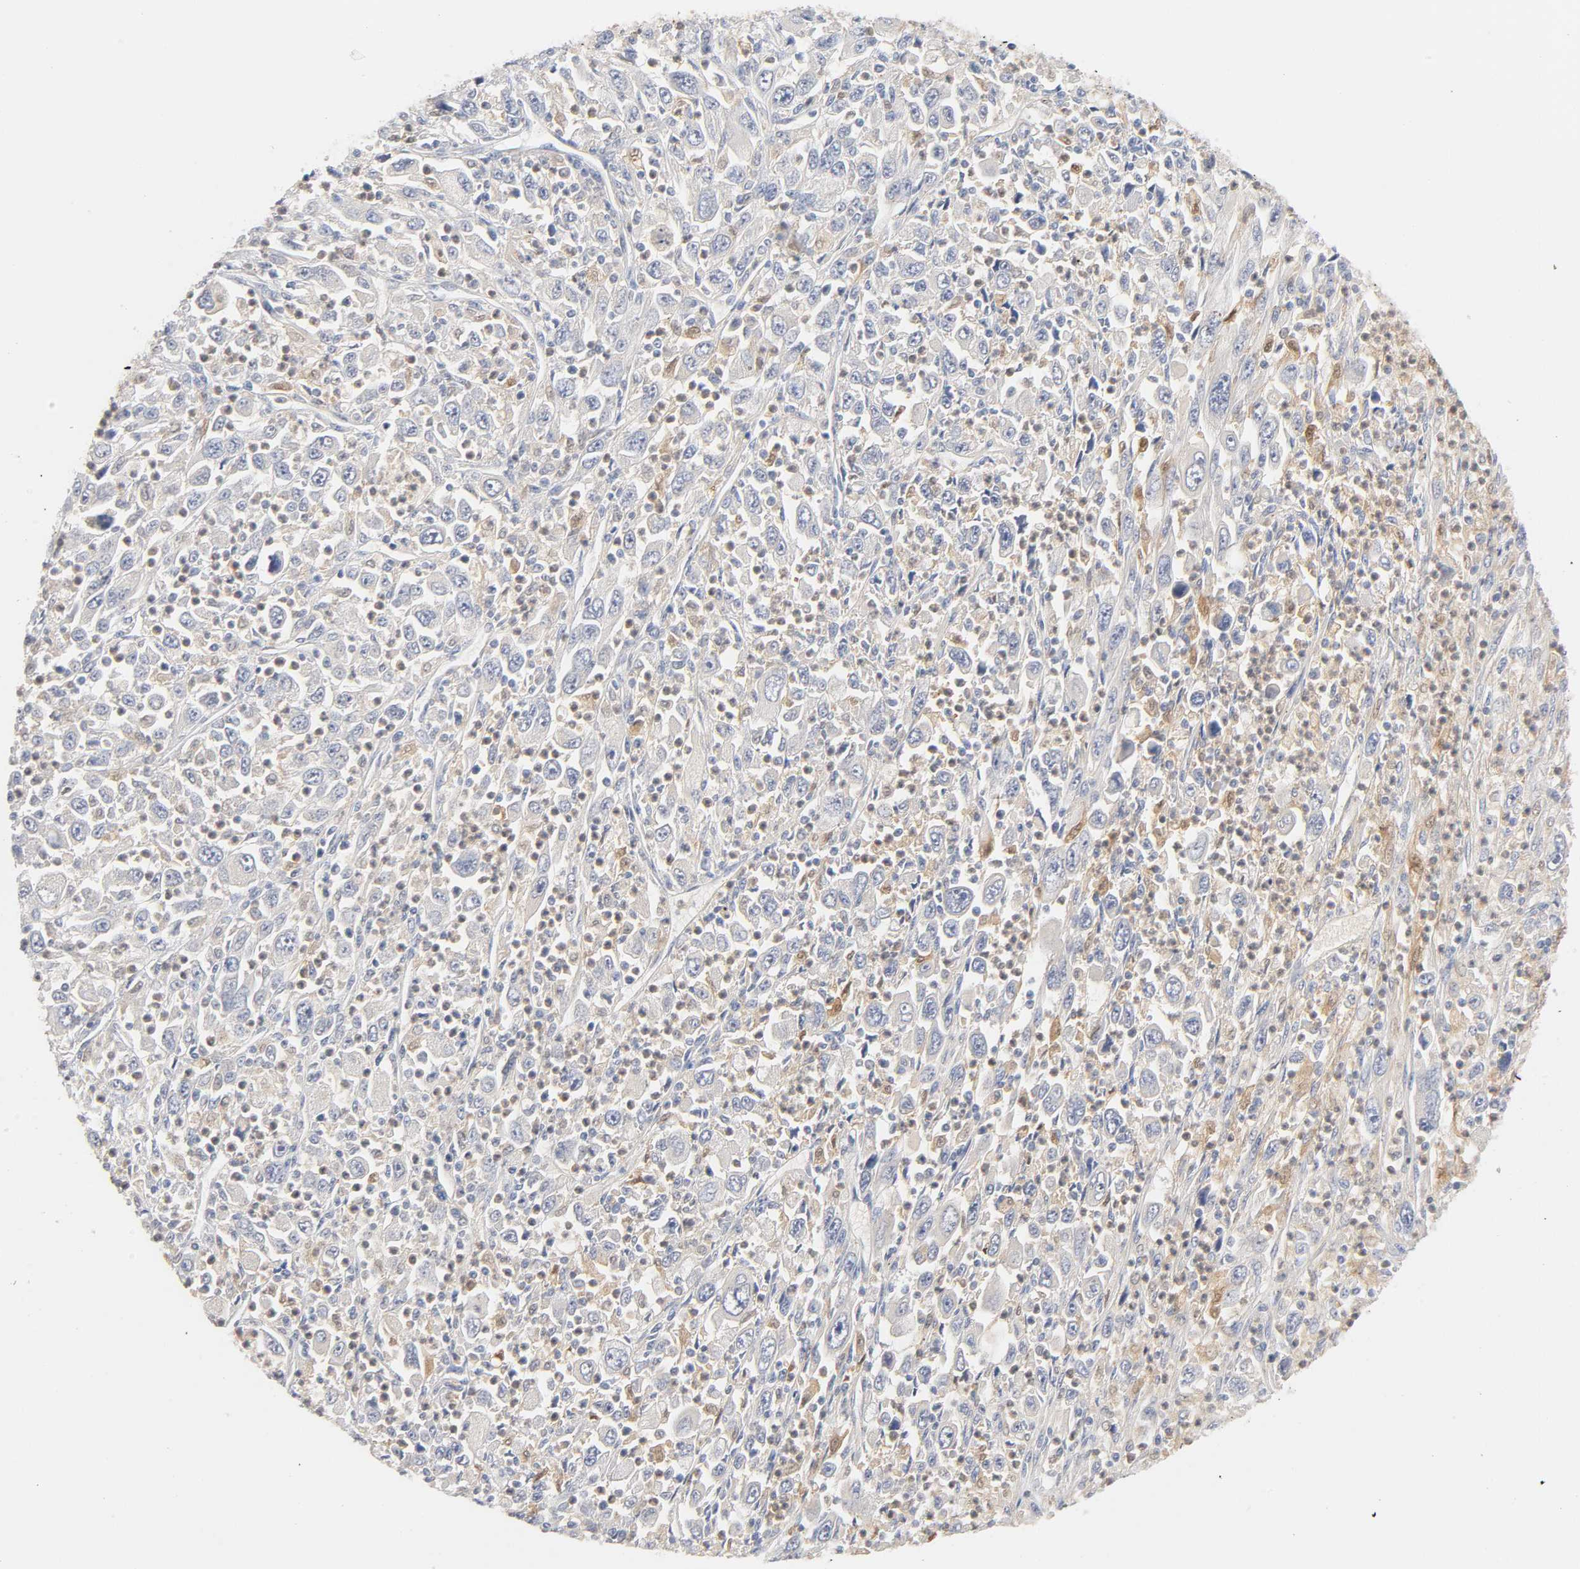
{"staining": {"intensity": "negative", "quantity": "none", "location": "none"}, "tissue": "melanoma", "cell_type": "Tumor cells", "image_type": "cancer", "snomed": [{"axis": "morphology", "description": "Malignant melanoma, Metastatic site"}, {"axis": "topography", "description": "Skin"}], "caption": "Immunohistochemical staining of malignant melanoma (metastatic site) reveals no significant positivity in tumor cells. (DAB immunohistochemistry, high magnification).", "gene": "IL18", "patient": {"sex": "female", "age": 56}}